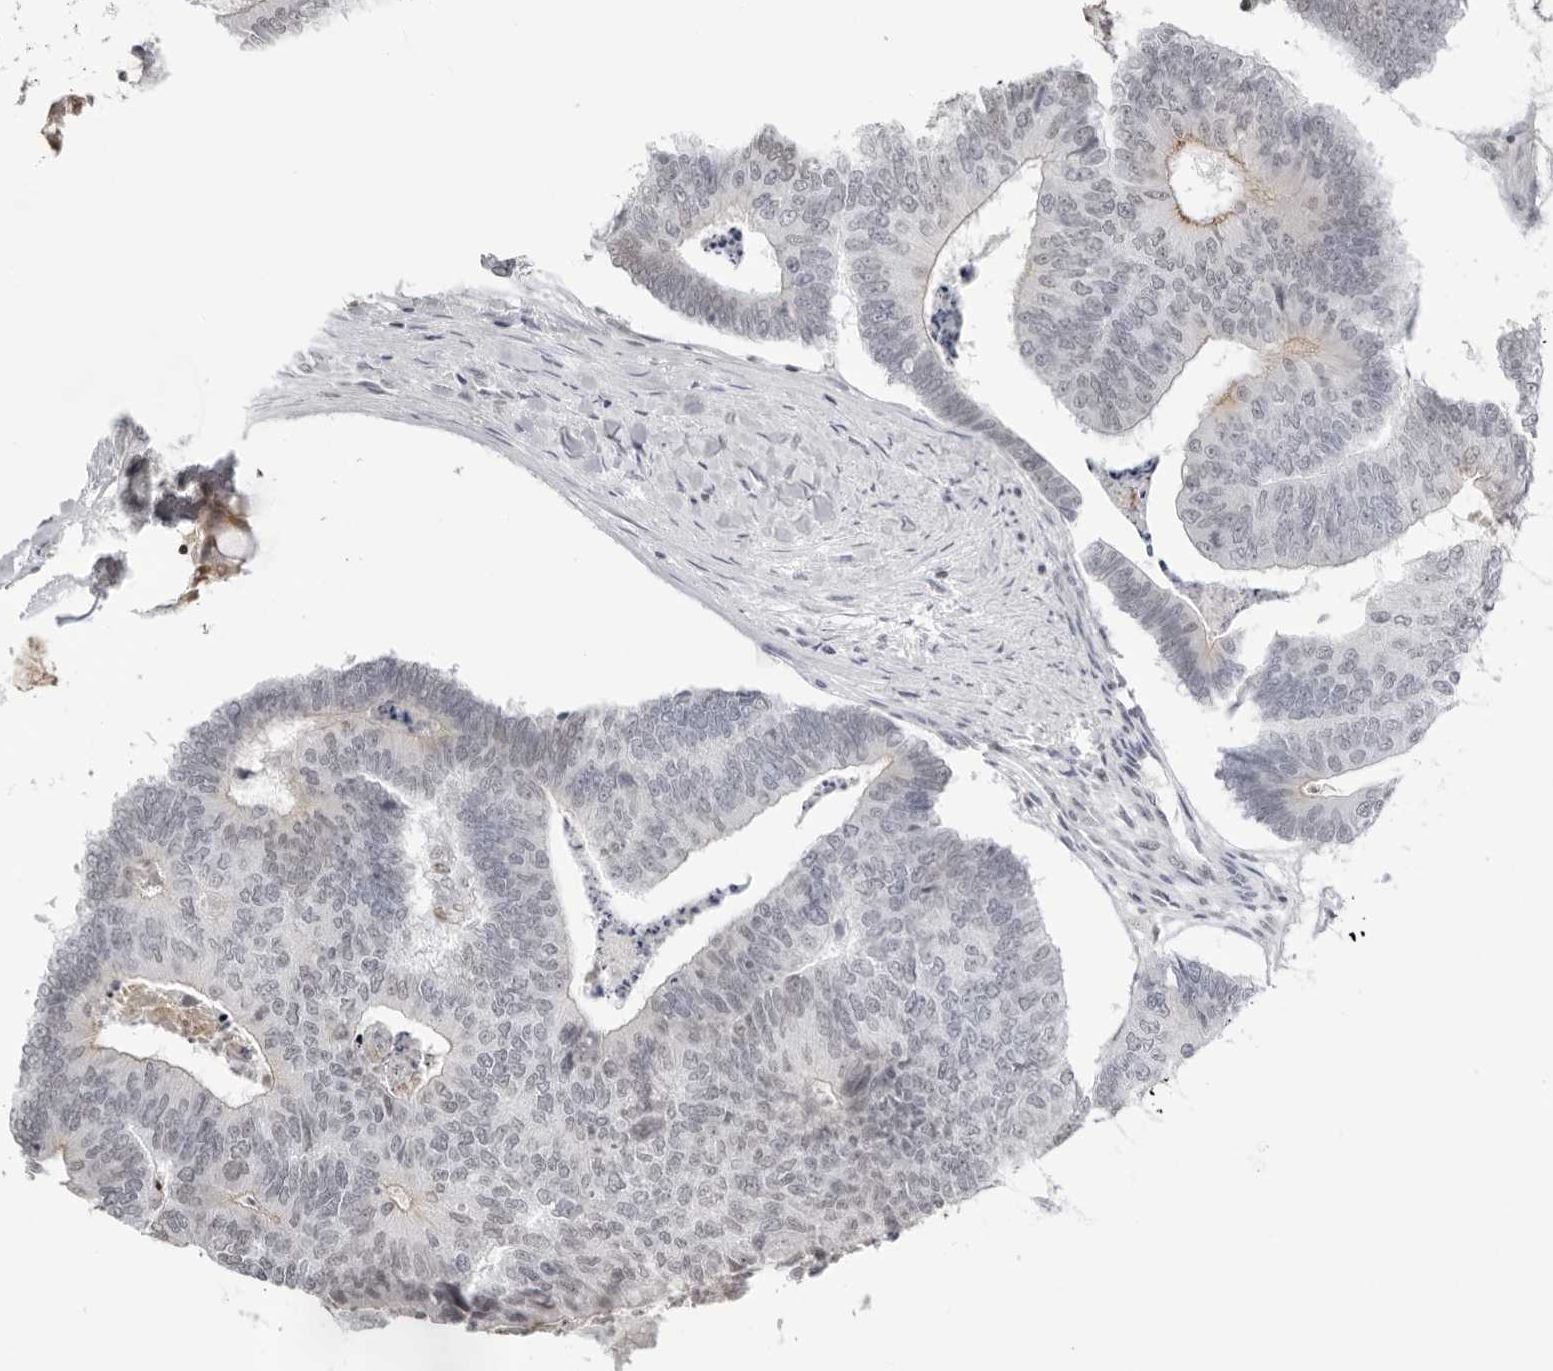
{"staining": {"intensity": "negative", "quantity": "none", "location": "none"}, "tissue": "colorectal cancer", "cell_type": "Tumor cells", "image_type": "cancer", "snomed": [{"axis": "morphology", "description": "Adenocarcinoma, NOS"}, {"axis": "topography", "description": "Colon"}], "caption": "DAB (3,3'-diaminobenzidine) immunohistochemical staining of colorectal cancer (adenocarcinoma) shows no significant staining in tumor cells. (DAB (3,3'-diaminobenzidine) immunohistochemistry with hematoxylin counter stain).", "gene": "RNF146", "patient": {"sex": "female", "age": 67}}